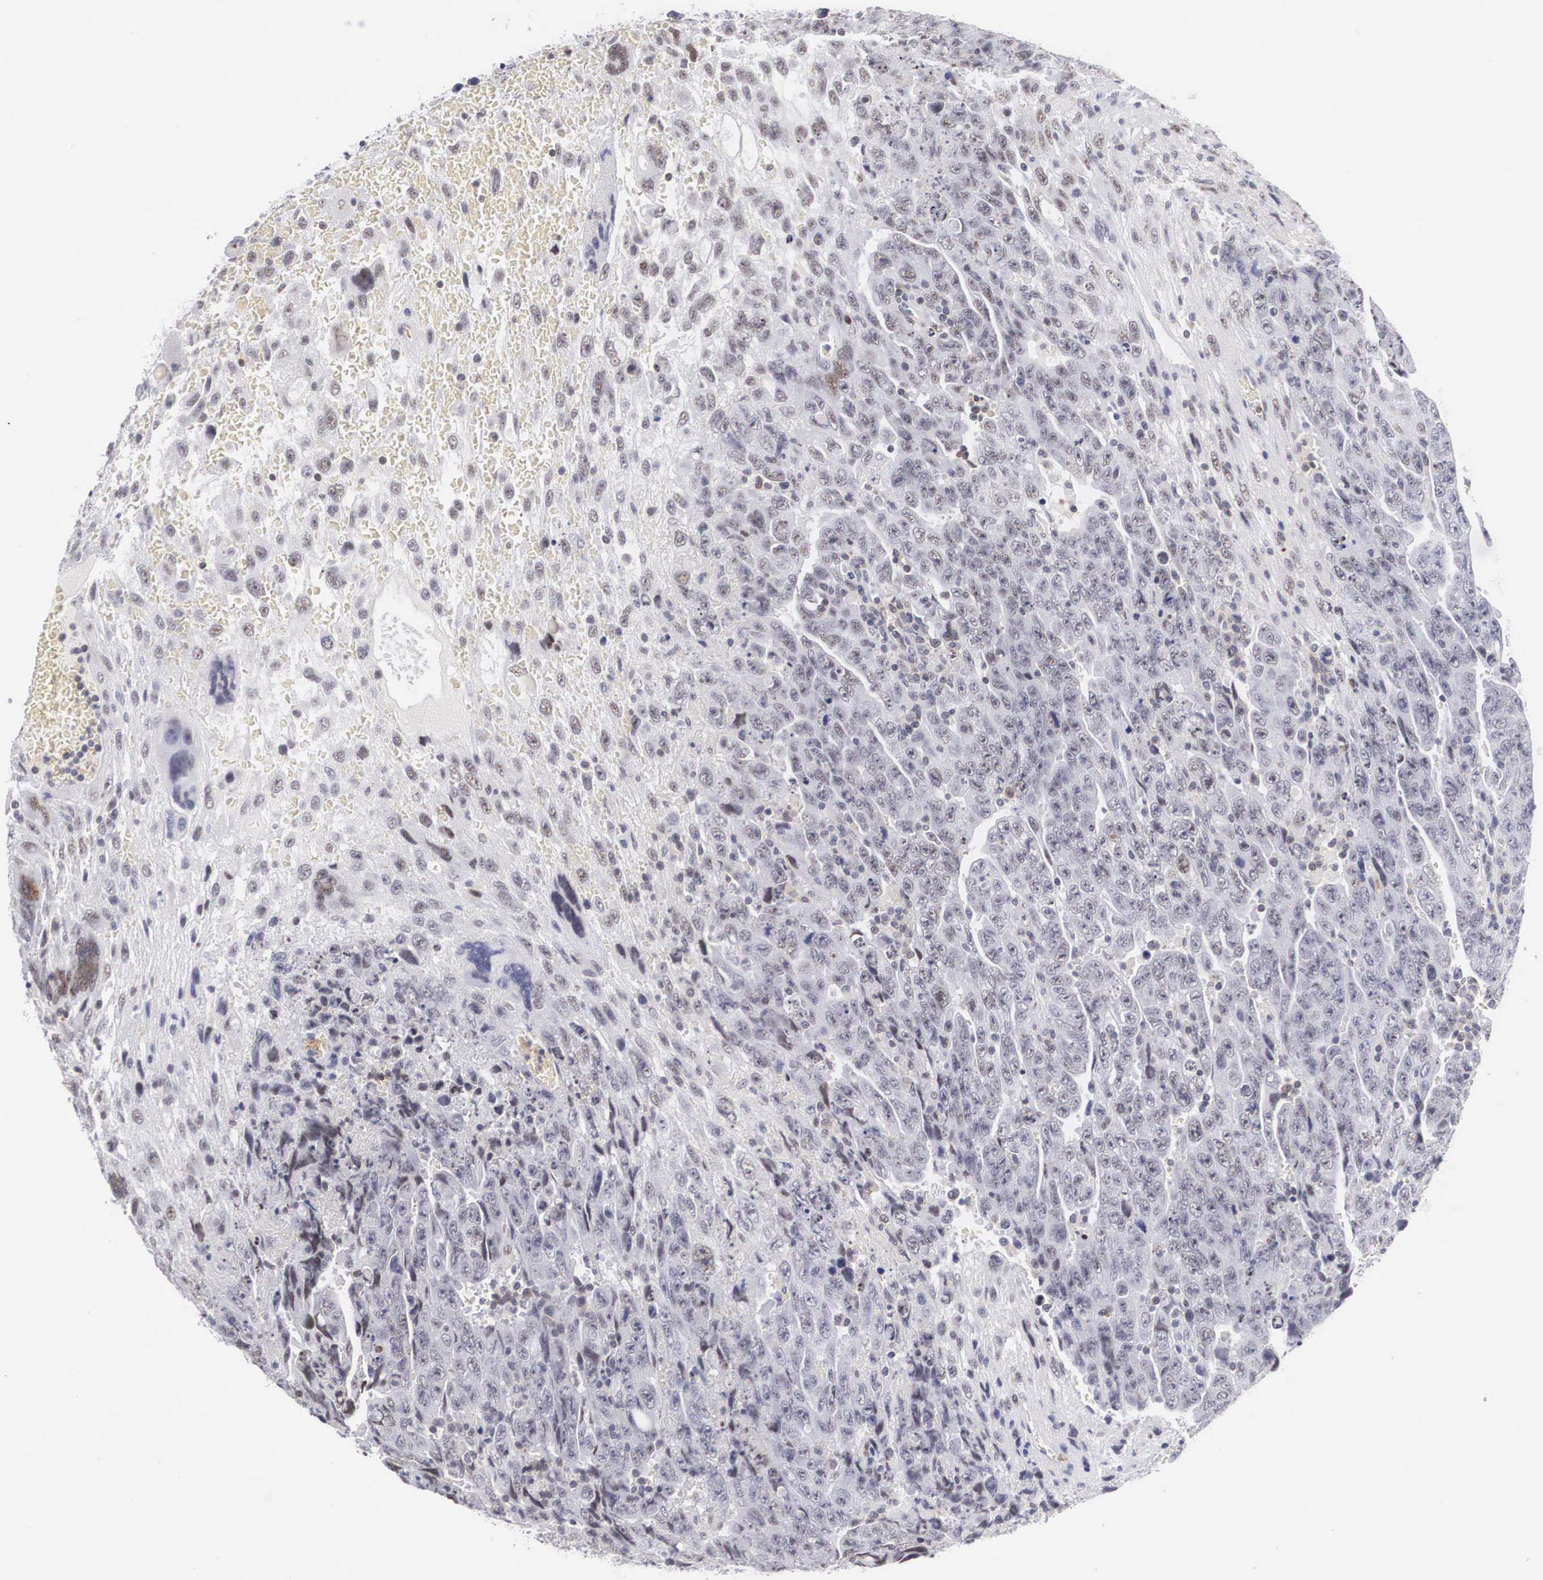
{"staining": {"intensity": "negative", "quantity": "none", "location": "none"}, "tissue": "testis cancer", "cell_type": "Tumor cells", "image_type": "cancer", "snomed": [{"axis": "morphology", "description": "Carcinoma, Embryonal, NOS"}, {"axis": "topography", "description": "Testis"}], "caption": "Image shows no significant protein positivity in tumor cells of testis embryonal carcinoma.", "gene": "FAM47A", "patient": {"sex": "male", "age": 28}}